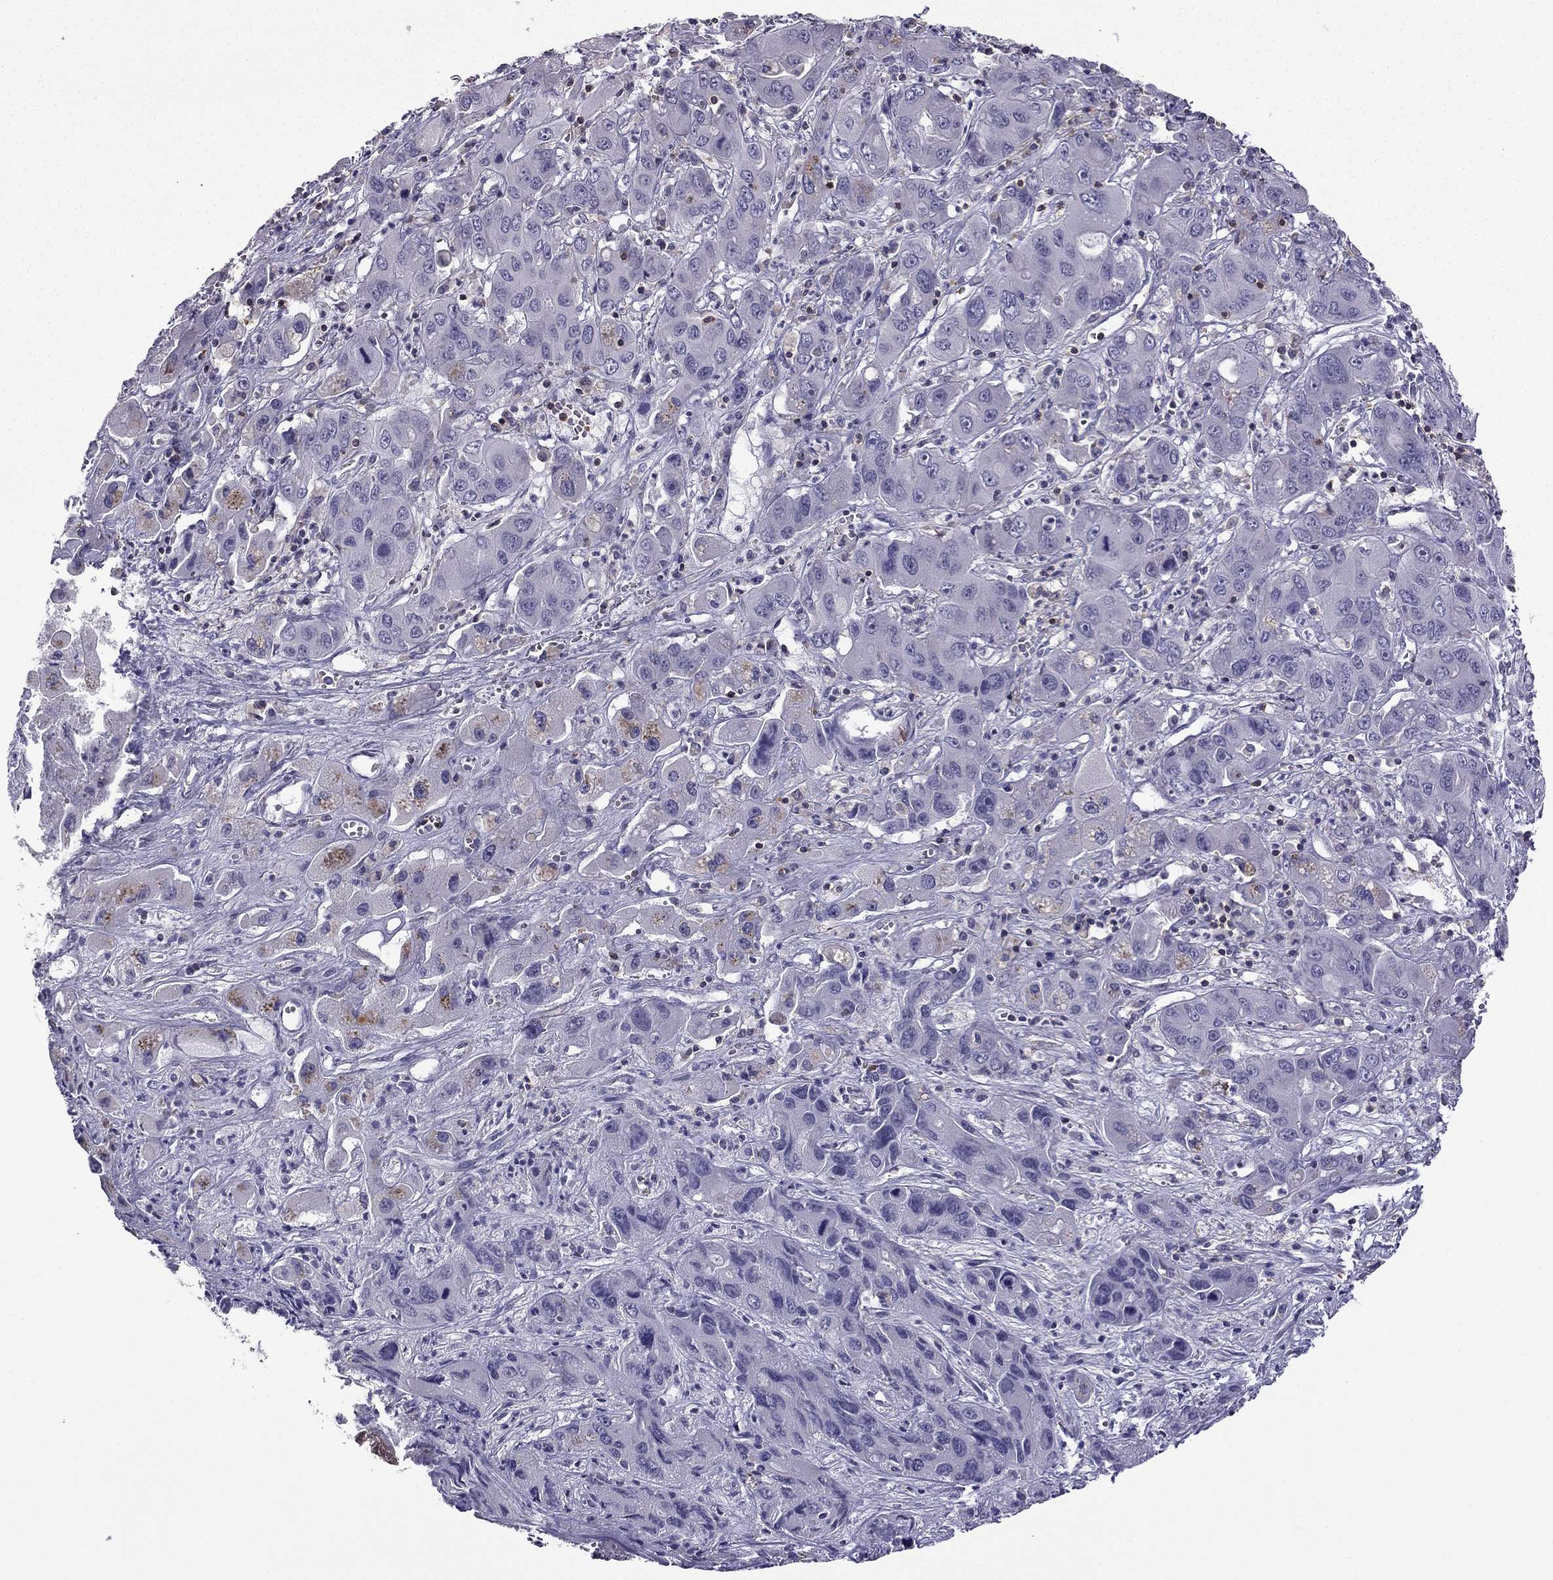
{"staining": {"intensity": "negative", "quantity": "none", "location": "none"}, "tissue": "liver cancer", "cell_type": "Tumor cells", "image_type": "cancer", "snomed": [{"axis": "morphology", "description": "Cholangiocarcinoma"}, {"axis": "topography", "description": "Liver"}], "caption": "DAB immunohistochemical staining of human liver cholangiocarcinoma shows no significant expression in tumor cells.", "gene": "CCK", "patient": {"sex": "male", "age": 67}}